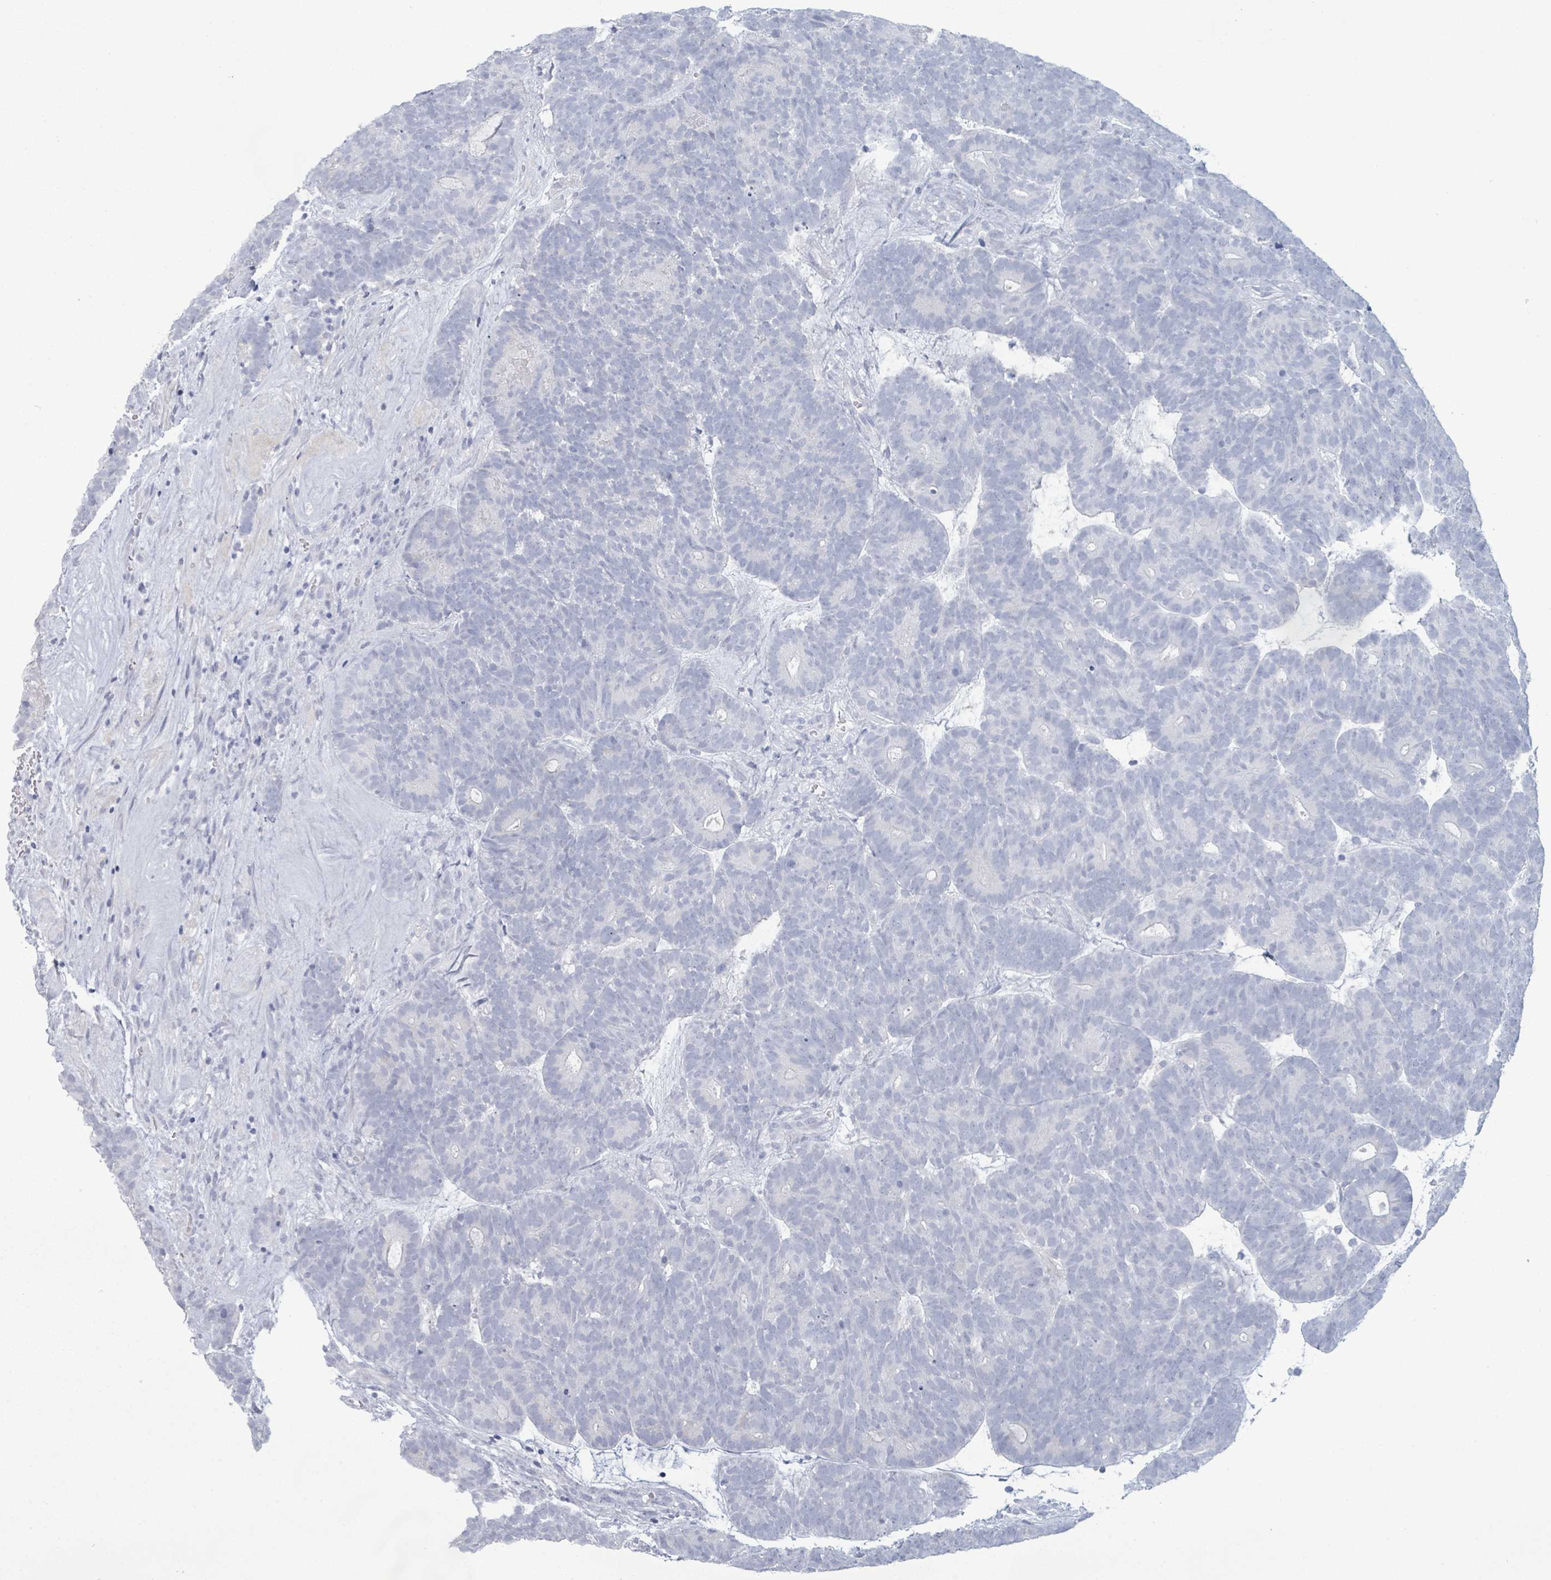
{"staining": {"intensity": "negative", "quantity": "none", "location": "none"}, "tissue": "head and neck cancer", "cell_type": "Tumor cells", "image_type": "cancer", "snomed": [{"axis": "morphology", "description": "Adenocarcinoma, NOS"}, {"axis": "topography", "description": "Head-Neck"}], "caption": "High power microscopy histopathology image of an IHC photomicrograph of head and neck cancer, revealing no significant expression in tumor cells. Nuclei are stained in blue.", "gene": "PGA3", "patient": {"sex": "female", "age": 81}}